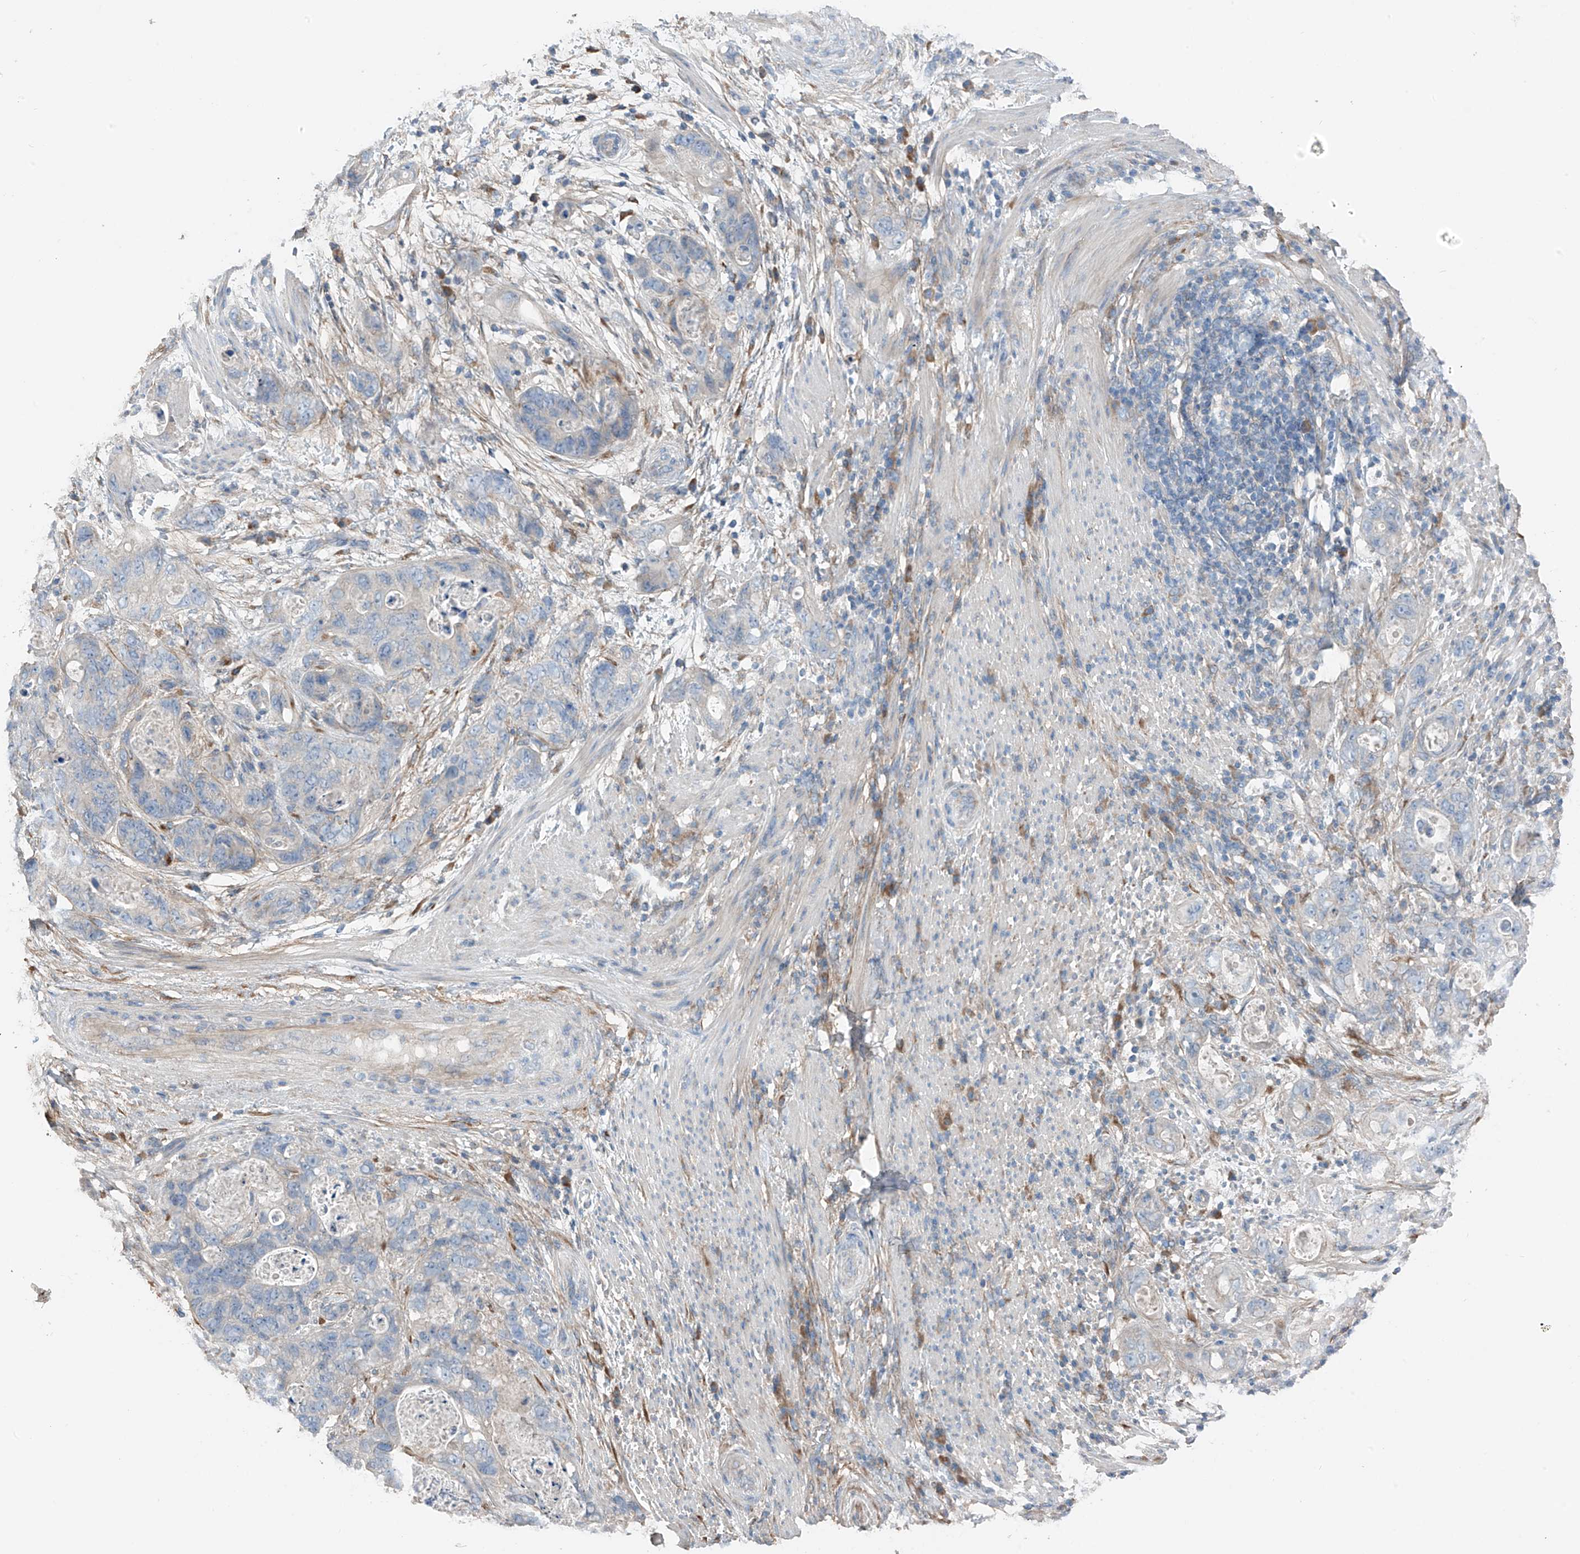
{"staining": {"intensity": "negative", "quantity": "none", "location": "none"}, "tissue": "stomach cancer", "cell_type": "Tumor cells", "image_type": "cancer", "snomed": [{"axis": "morphology", "description": "Adenocarcinoma, NOS"}, {"axis": "topography", "description": "Stomach"}], "caption": "Immunohistochemistry (IHC) of stomach cancer (adenocarcinoma) reveals no staining in tumor cells.", "gene": "GALNTL6", "patient": {"sex": "female", "age": 89}}